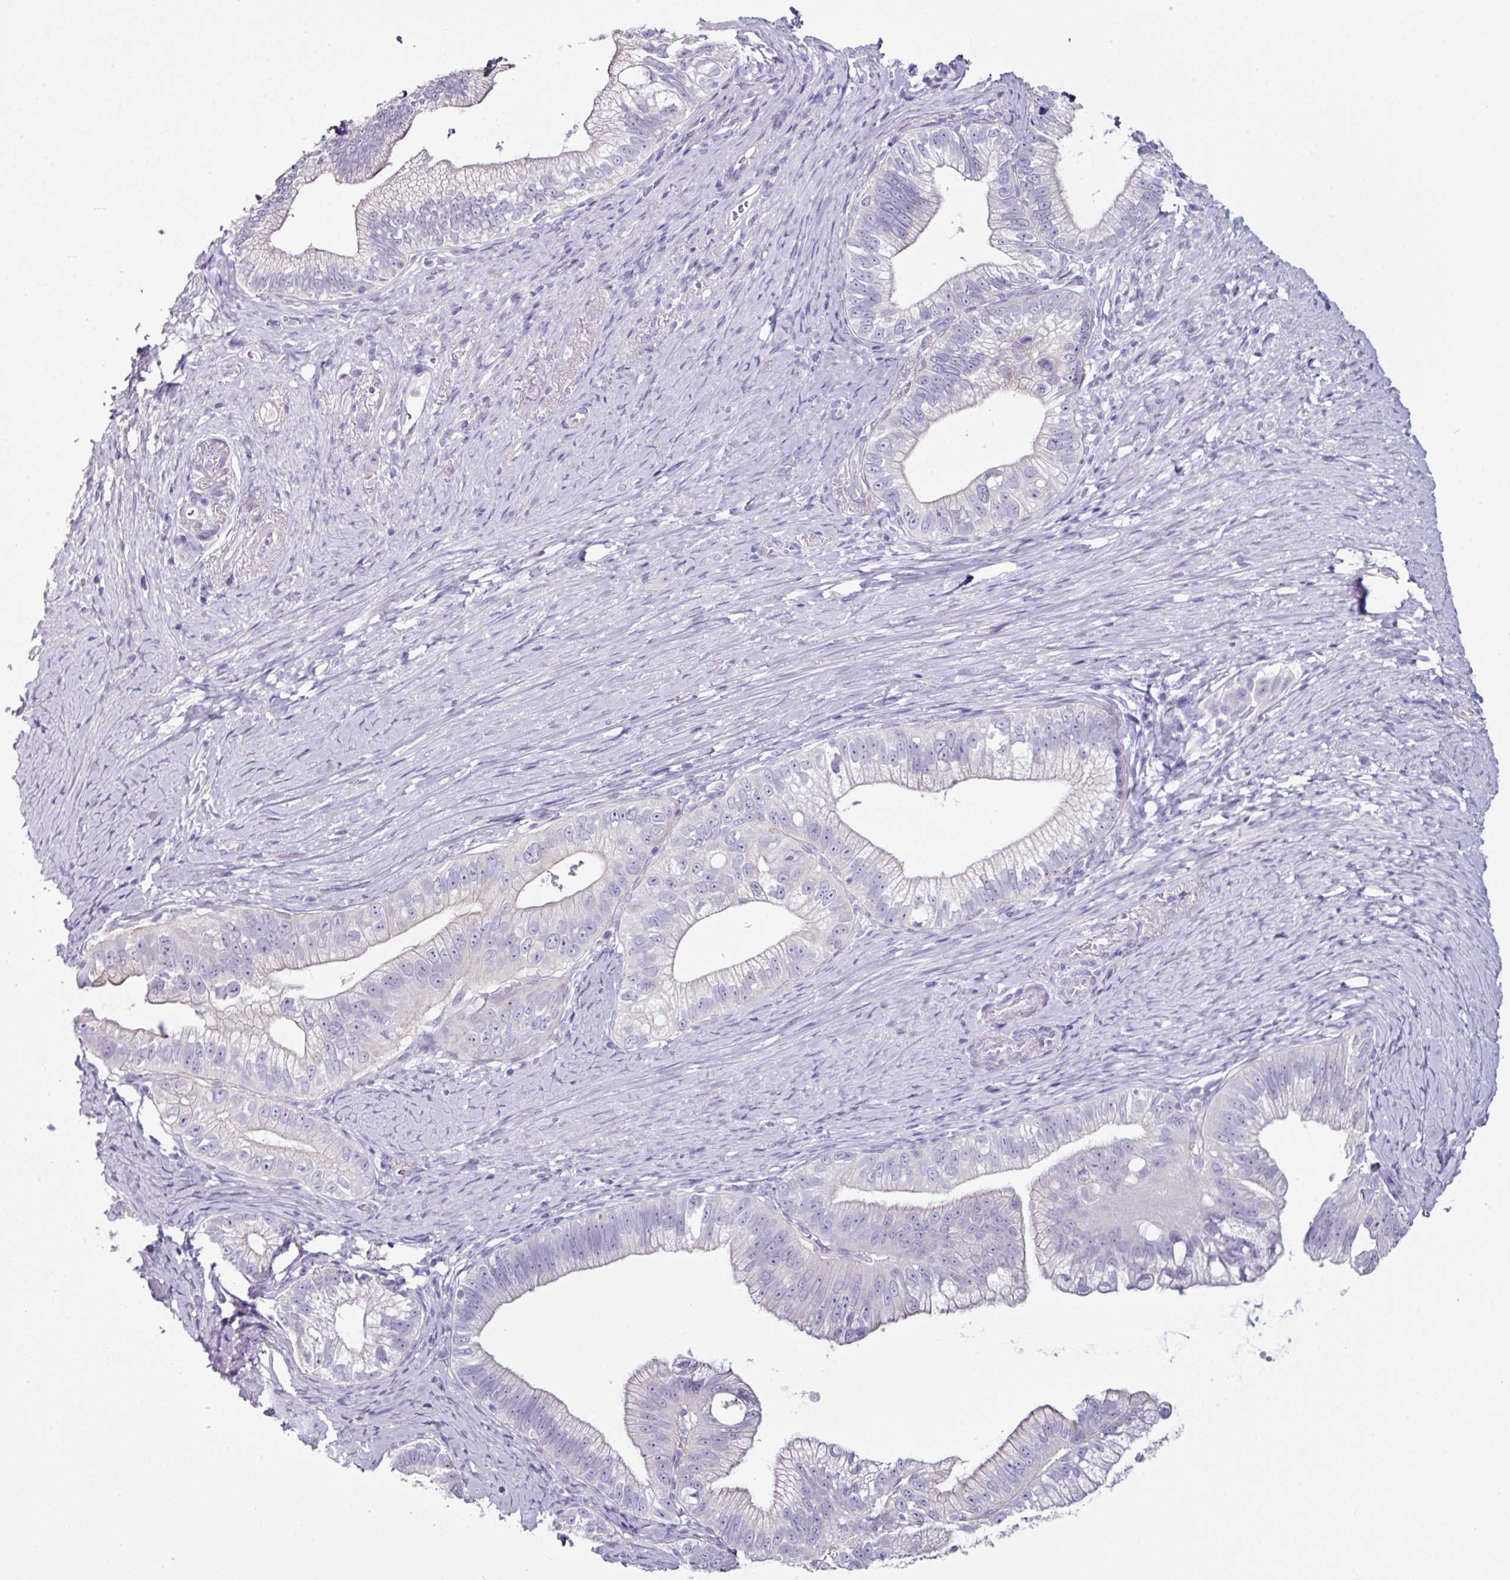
{"staining": {"intensity": "negative", "quantity": "none", "location": "none"}, "tissue": "pancreatic cancer", "cell_type": "Tumor cells", "image_type": "cancer", "snomed": [{"axis": "morphology", "description": "Adenocarcinoma, NOS"}, {"axis": "topography", "description": "Pancreas"}], "caption": "Immunohistochemistry photomicrograph of pancreatic cancer stained for a protein (brown), which shows no positivity in tumor cells.", "gene": "GLP2R", "patient": {"sex": "male", "age": 70}}